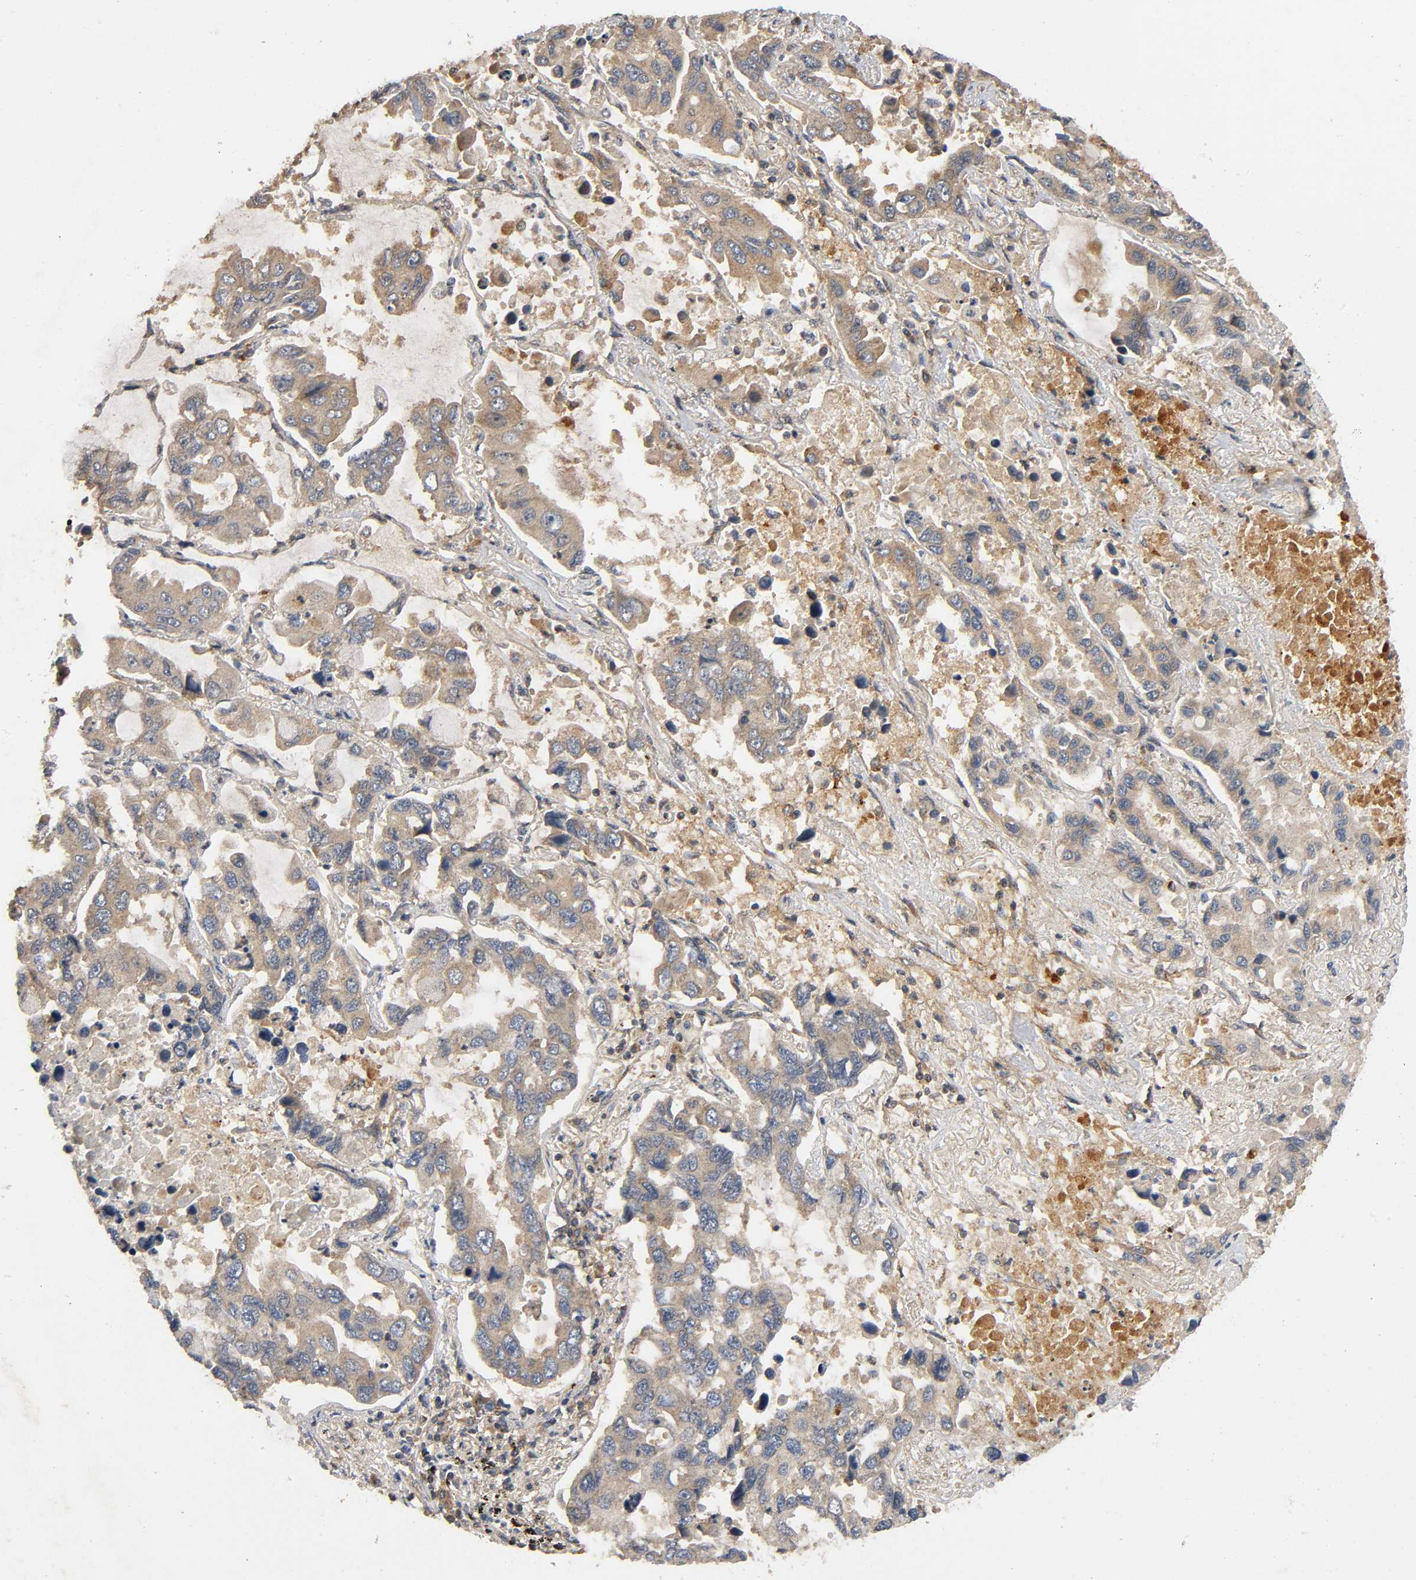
{"staining": {"intensity": "moderate", "quantity": ">75%", "location": "cytoplasmic/membranous"}, "tissue": "lung cancer", "cell_type": "Tumor cells", "image_type": "cancer", "snomed": [{"axis": "morphology", "description": "Adenocarcinoma, NOS"}, {"axis": "topography", "description": "Lung"}], "caption": "A brown stain labels moderate cytoplasmic/membranous positivity of a protein in lung adenocarcinoma tumor cells.", "gene": "IKBKB", "patient": {"sex": "male", "age": 64}}